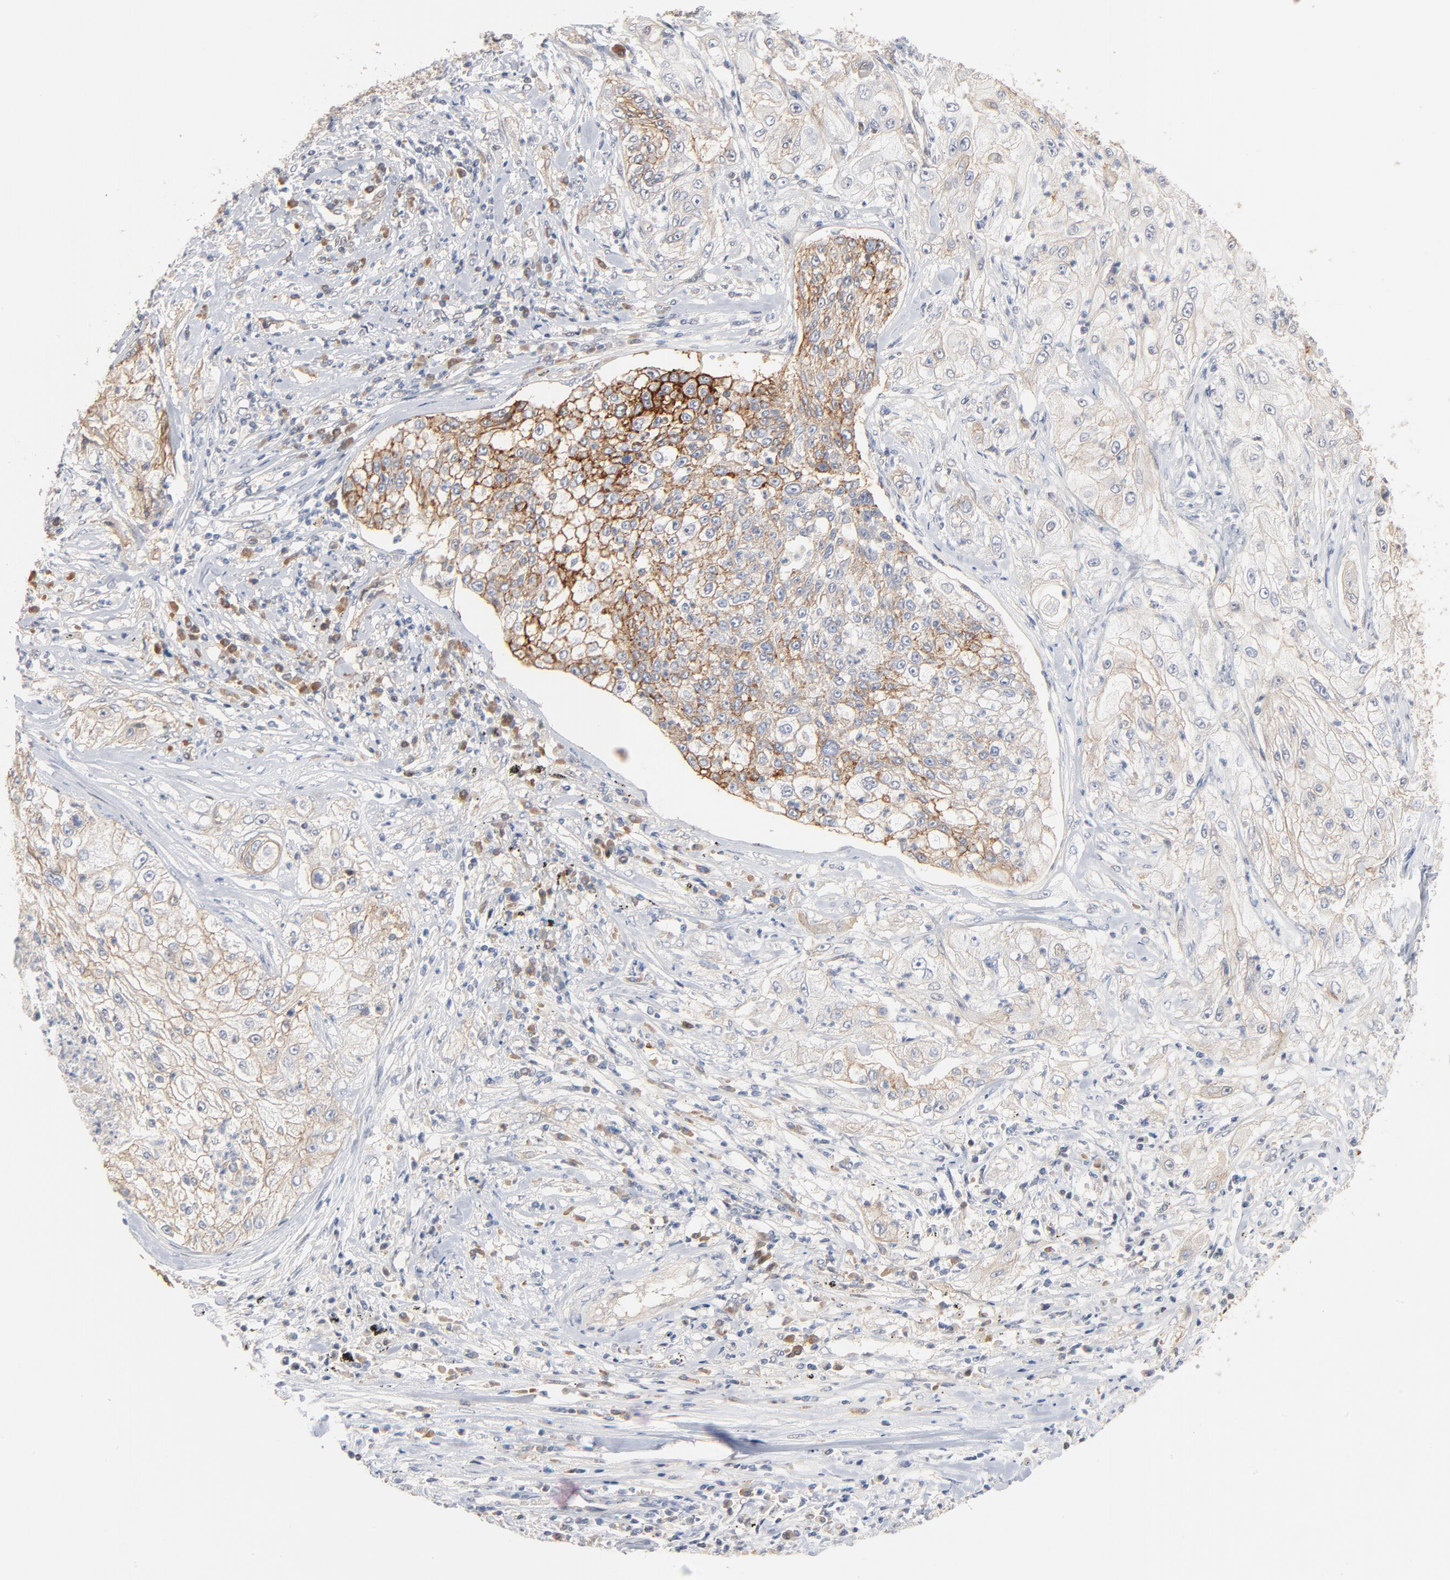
{"staining": {"intensity": "moderate", "quantity": "25%-75%", "location": "cytoplasmic/membranous"}, "tissue": "lung cancer", "cell_type": "Tumor cells", "image_type": "cancer", "snomed": [{"axis": "morphology", "description": "Inflammation, NOS"}, {"axis": "morphology", "description": "Squamous cell carcinoma, NOS"}, {"axis": "topography", "description": "Lymph node"}, {"axis": "topography", "description": "Soft tissue"}, {"axis": "topography", "description": "Lung"}], "caption": "Immunohistochemistry (IHC) of human lung cancer demonstrates medium levels of moderate cytoplasmic/membranous positivity in about 25%-75% of tumor cells. (IHC, brightfield microscopy, high magnification).", "gene": "EPCAM", "patient": {"sex": "male", "age": 66}}